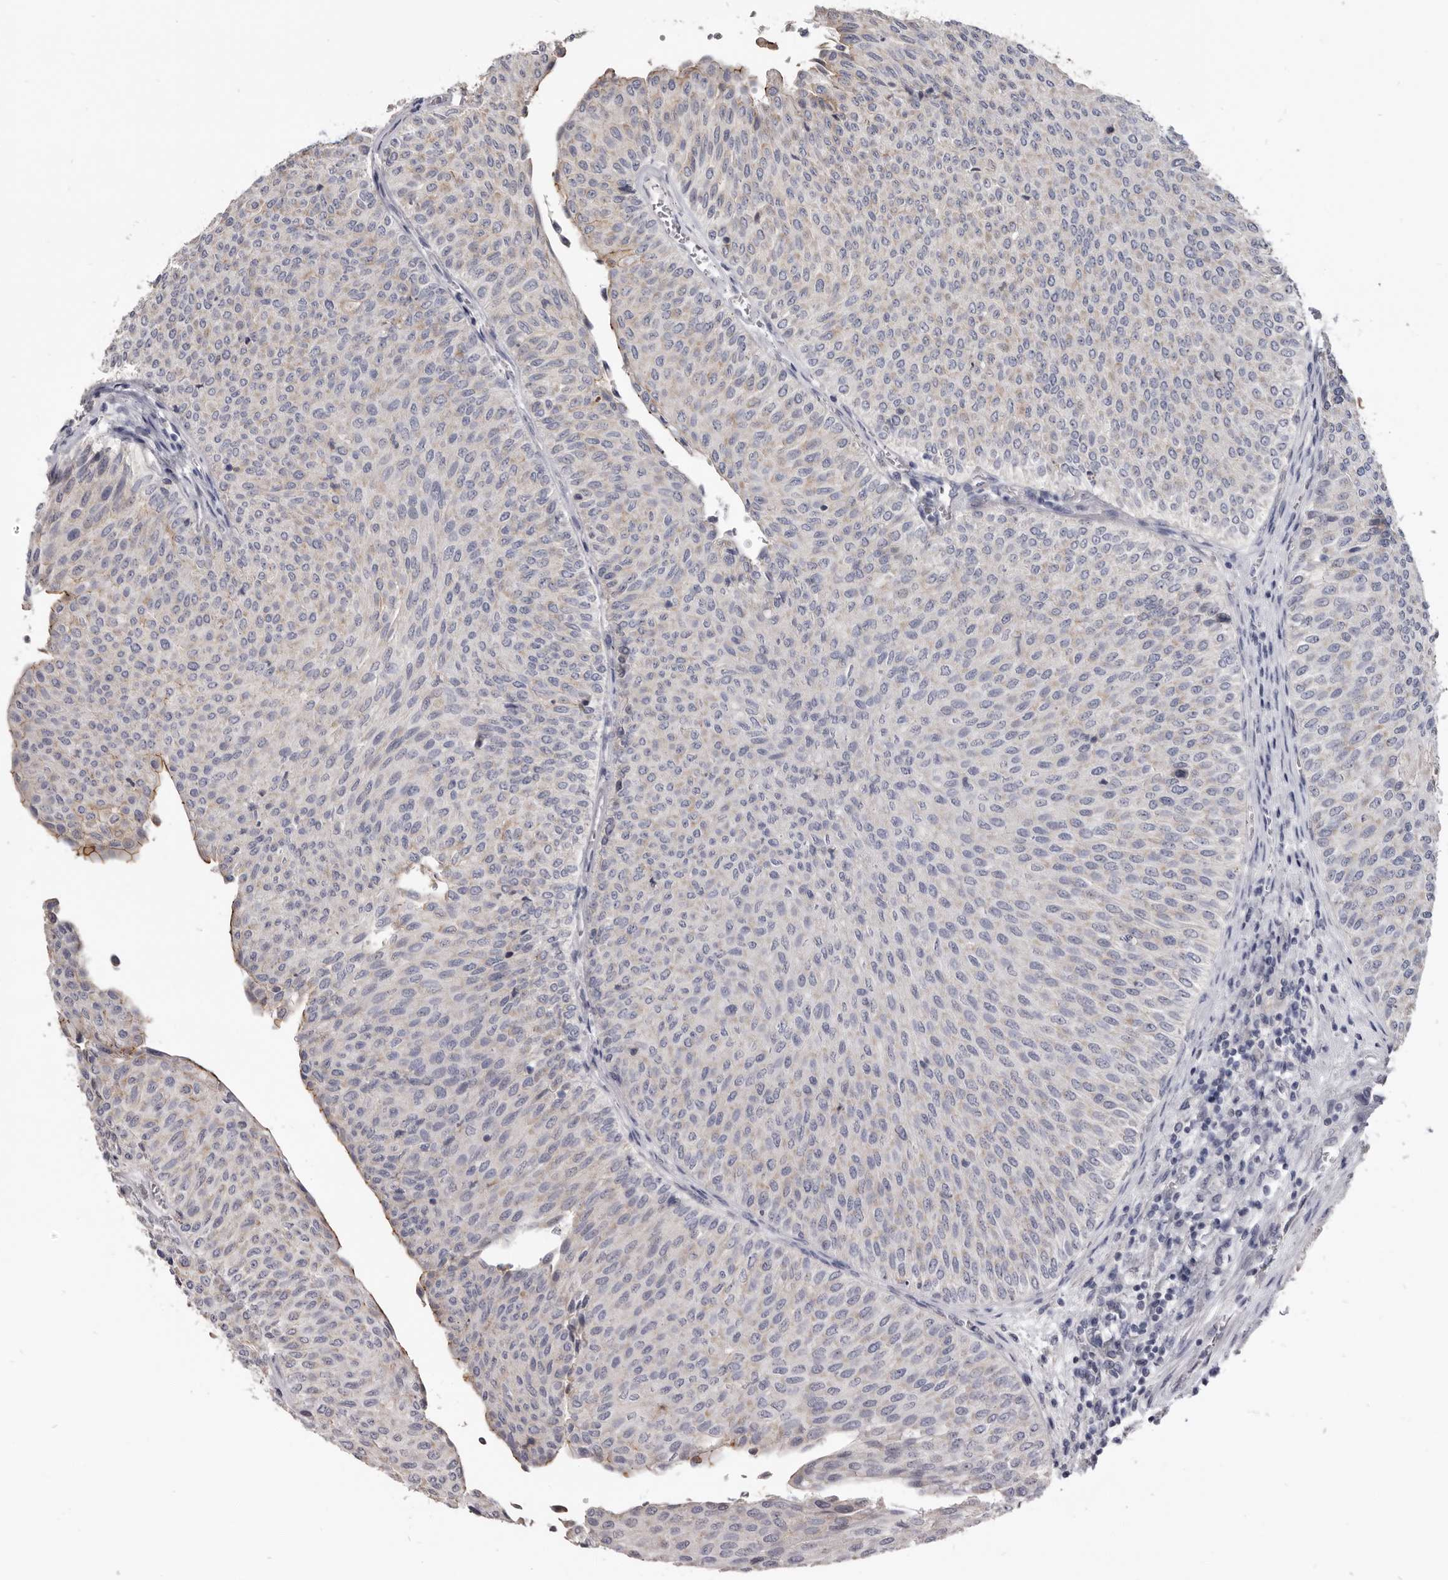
{"staining": {"intensity": "negative", "quantity": "none", "location": "none"}, "tissue": "urothelial cancer", "cell_type": "Tumor cells", "image_type": "cancer", "snomed": [{"axis": "morphology", "description": "Urothelial carcinoma, Low grade"}, {"axis": "topography", "description": "Urinary bladder"}], "caption": "IHC image of human urothelial cancer stained for a protein (brown), which shows no positivity in tumor cells. (DAB (3,3'-diaminobenzidine) immunohistochemistry with hematoxylin counter stain).", "gene": "CGN", "patient": {"sex": "male", "age": 78}}